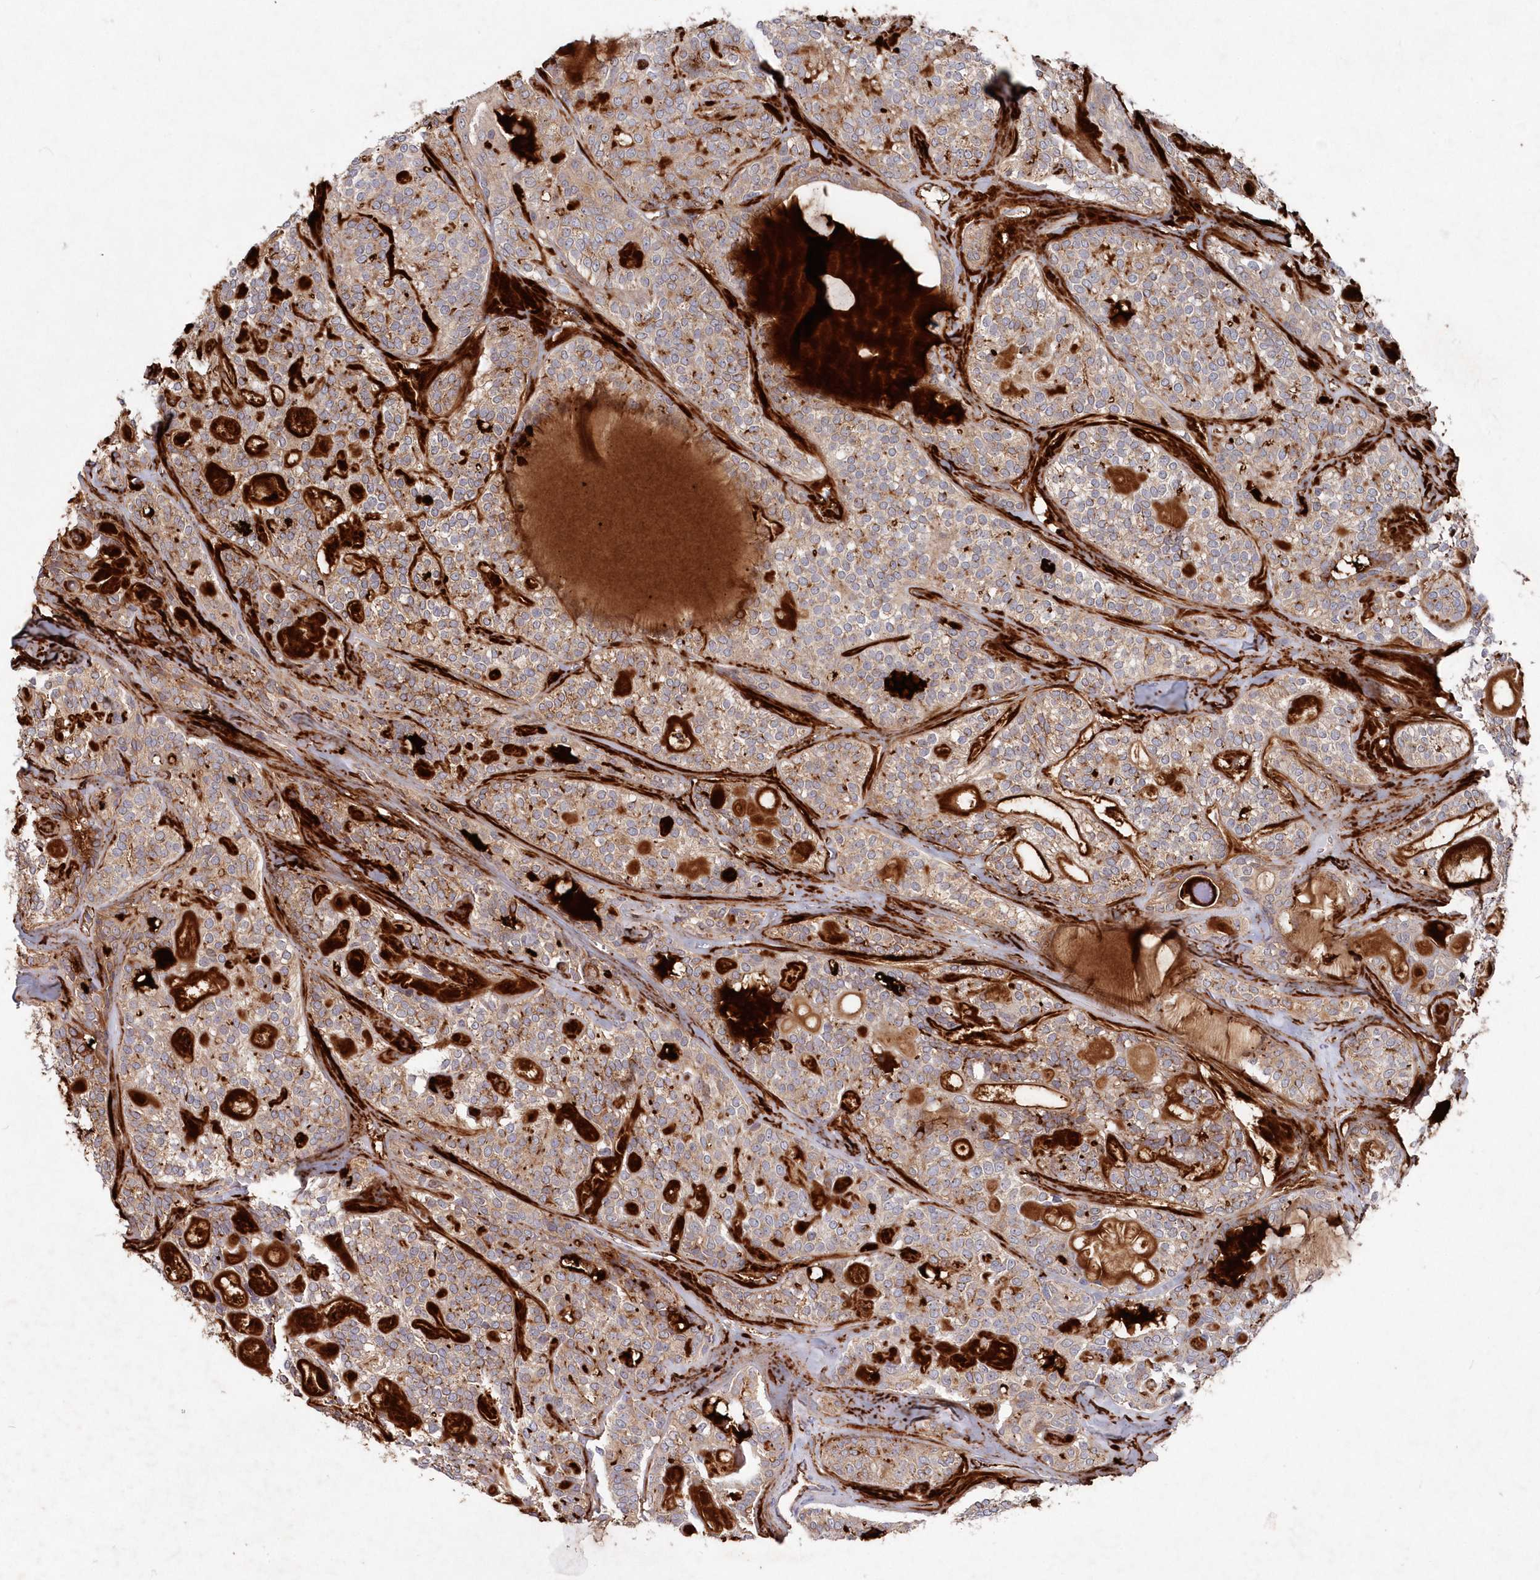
{"staining": {"intensity": "moderate", "quantity": ">75%", "location": "cytoplasmic/membranous"}, "tissue": "head and neck cancer", "cell_type": "Tumor cells", "image_type": "cancer", "snomed": [{"axis": "morphology", "description": "Adenocarcinoma, NOS"}, {"axis": "topography", "description": "Head-Neck"}], "caption": "Approximately >75% of tumor cells in head and neck adenocarcinoma demonstrate moderate cytoplasmic/membranous protein staining as visualized by brown immunohistochemical staining.", "gene": "ABHD14B", "patient": {"sex": "male", "age": 66}}